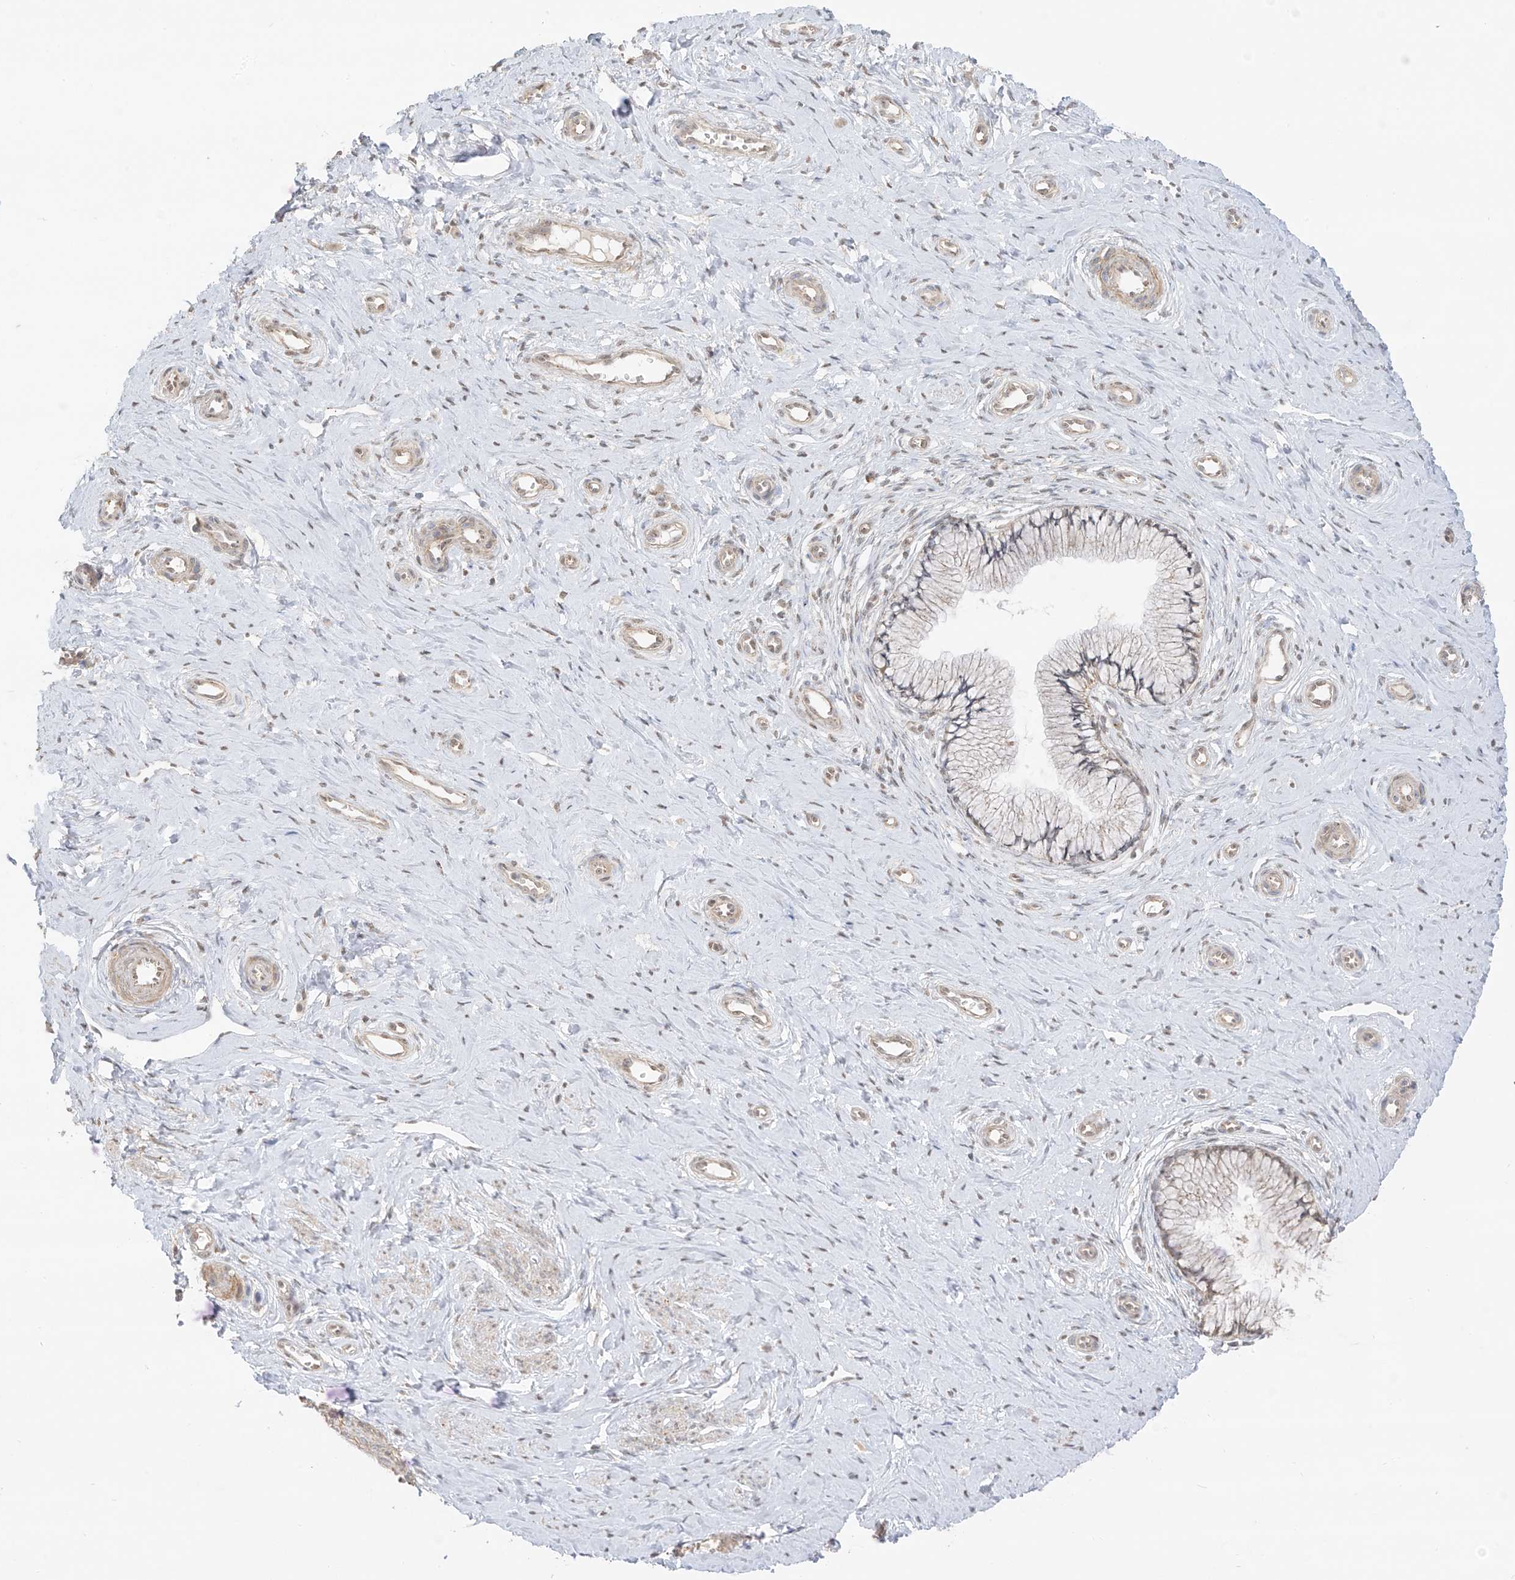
{"staining": {"intensity": "weak", "quantity": "25%-75%", "location": "cytoplasmic/membranous"}, "tissue": "cervix", "cell_type": "Glandular cells", "image_type": "normal", "snomed": [{"axis": "morphology", "description": "Normal tissue, NOS"}, {"axis": "topography", "description": "Cervix"}], "caption": "A photomicrograph of cervix stained for a protein shows weak cytoplasmic/membranous brown staining in glandular cells.", "gene": "N4BP3", "patient": {"sex": "female", "age": 36}}